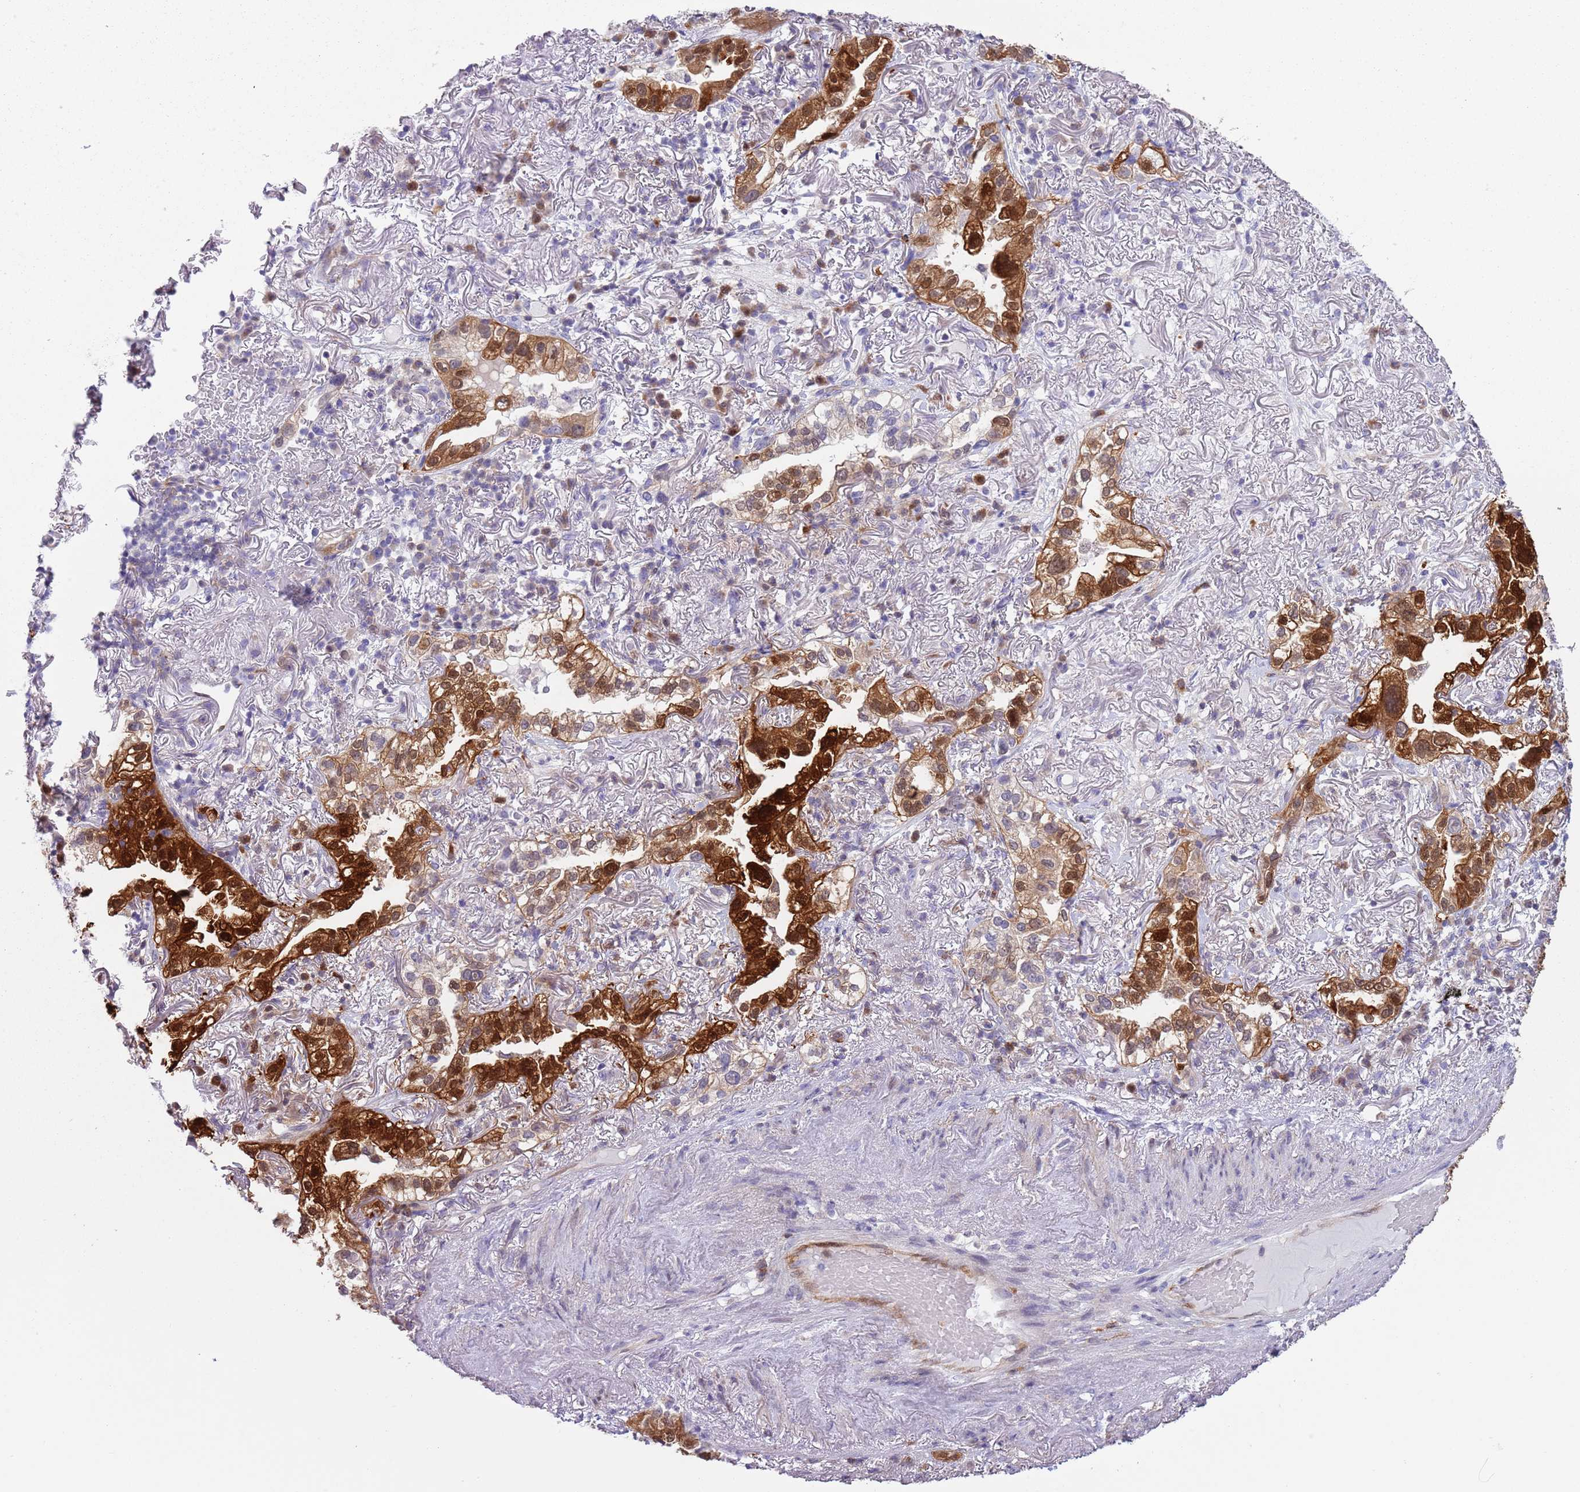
{"staining": {"intensity": "strong", "quantity": ">75%", "location": "cytoplasmic/membranous,nuclear"}, "tissue": "lung cancer", "cell_type": "Tumor cells", "image_type": "cancer", "snomed": [{"axis": "morphology", "description": "Adenocarcinoma, NOS"}, {"axis": "topography", "description": "Lung"}], "caption": "A brown stain highlights strong cytoplasmic/membranous and nuclear expression of a protein in lung cancer tumor cells. Using DAB (brown) and hematoxylin (blue) stains, captured at high magnification using brightfield microscopy.", "gene": "NBPF6", "patient": {"sex": "female", "age": 69}}